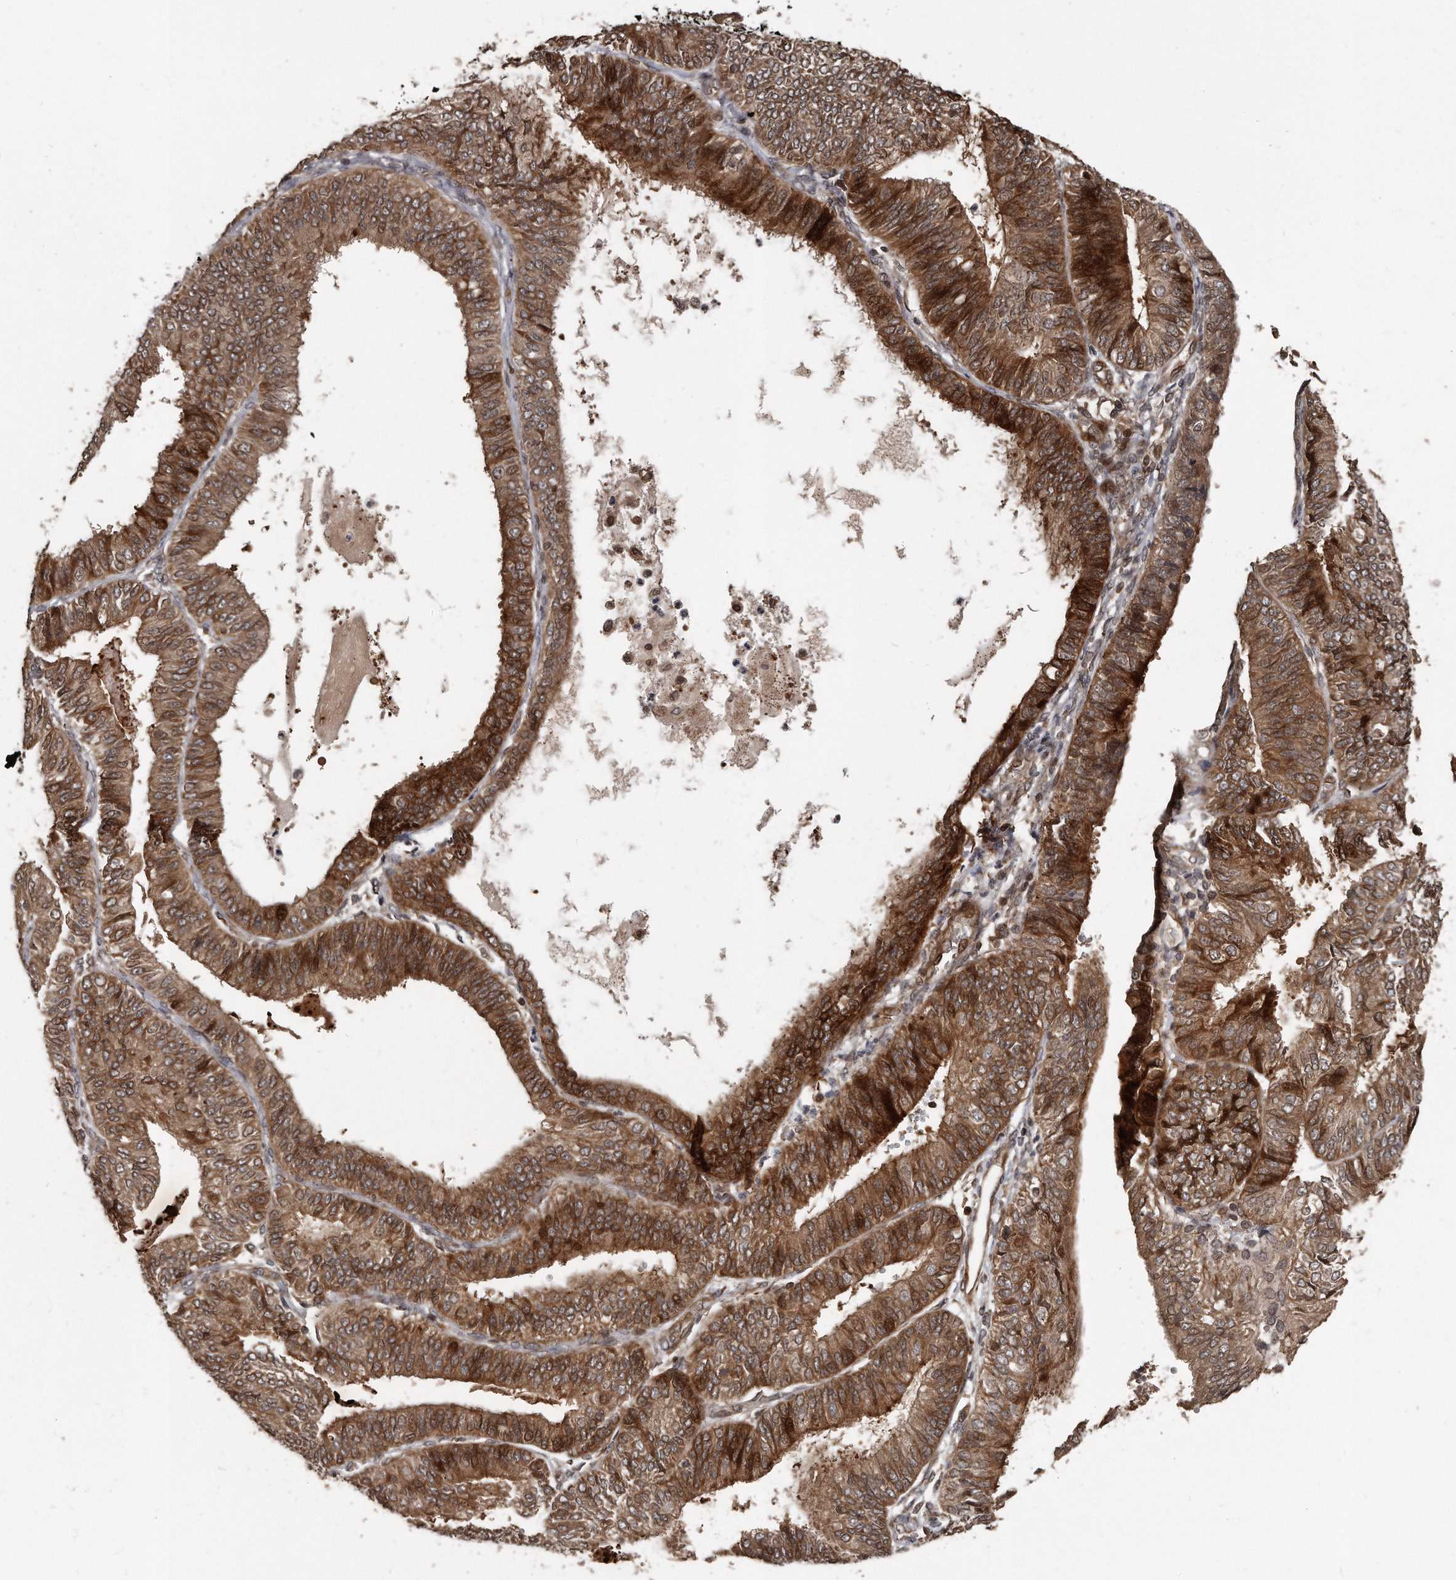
{"staining": {"intensity": "strong", "quantity": ">75%", "location": "cytoplasmic/membranous"}, "tissue": "endometrial cancer", "cell_type": "Tumor cells", "image_type": "cancer", "snomed": [{"axis": "morphology", "description": "Adenocarcinoma, NOS"}, {"axis": "topography", "description": "Endometrium"}], "caption": "IHC (DAB) staining of human endometrial adenocarcinoma reveals strong cytoplasmic/membranous protein expression in about >75% of tumor cells.", "gene": "GCH1", "patient": {"sex": "female", "age": 58}}